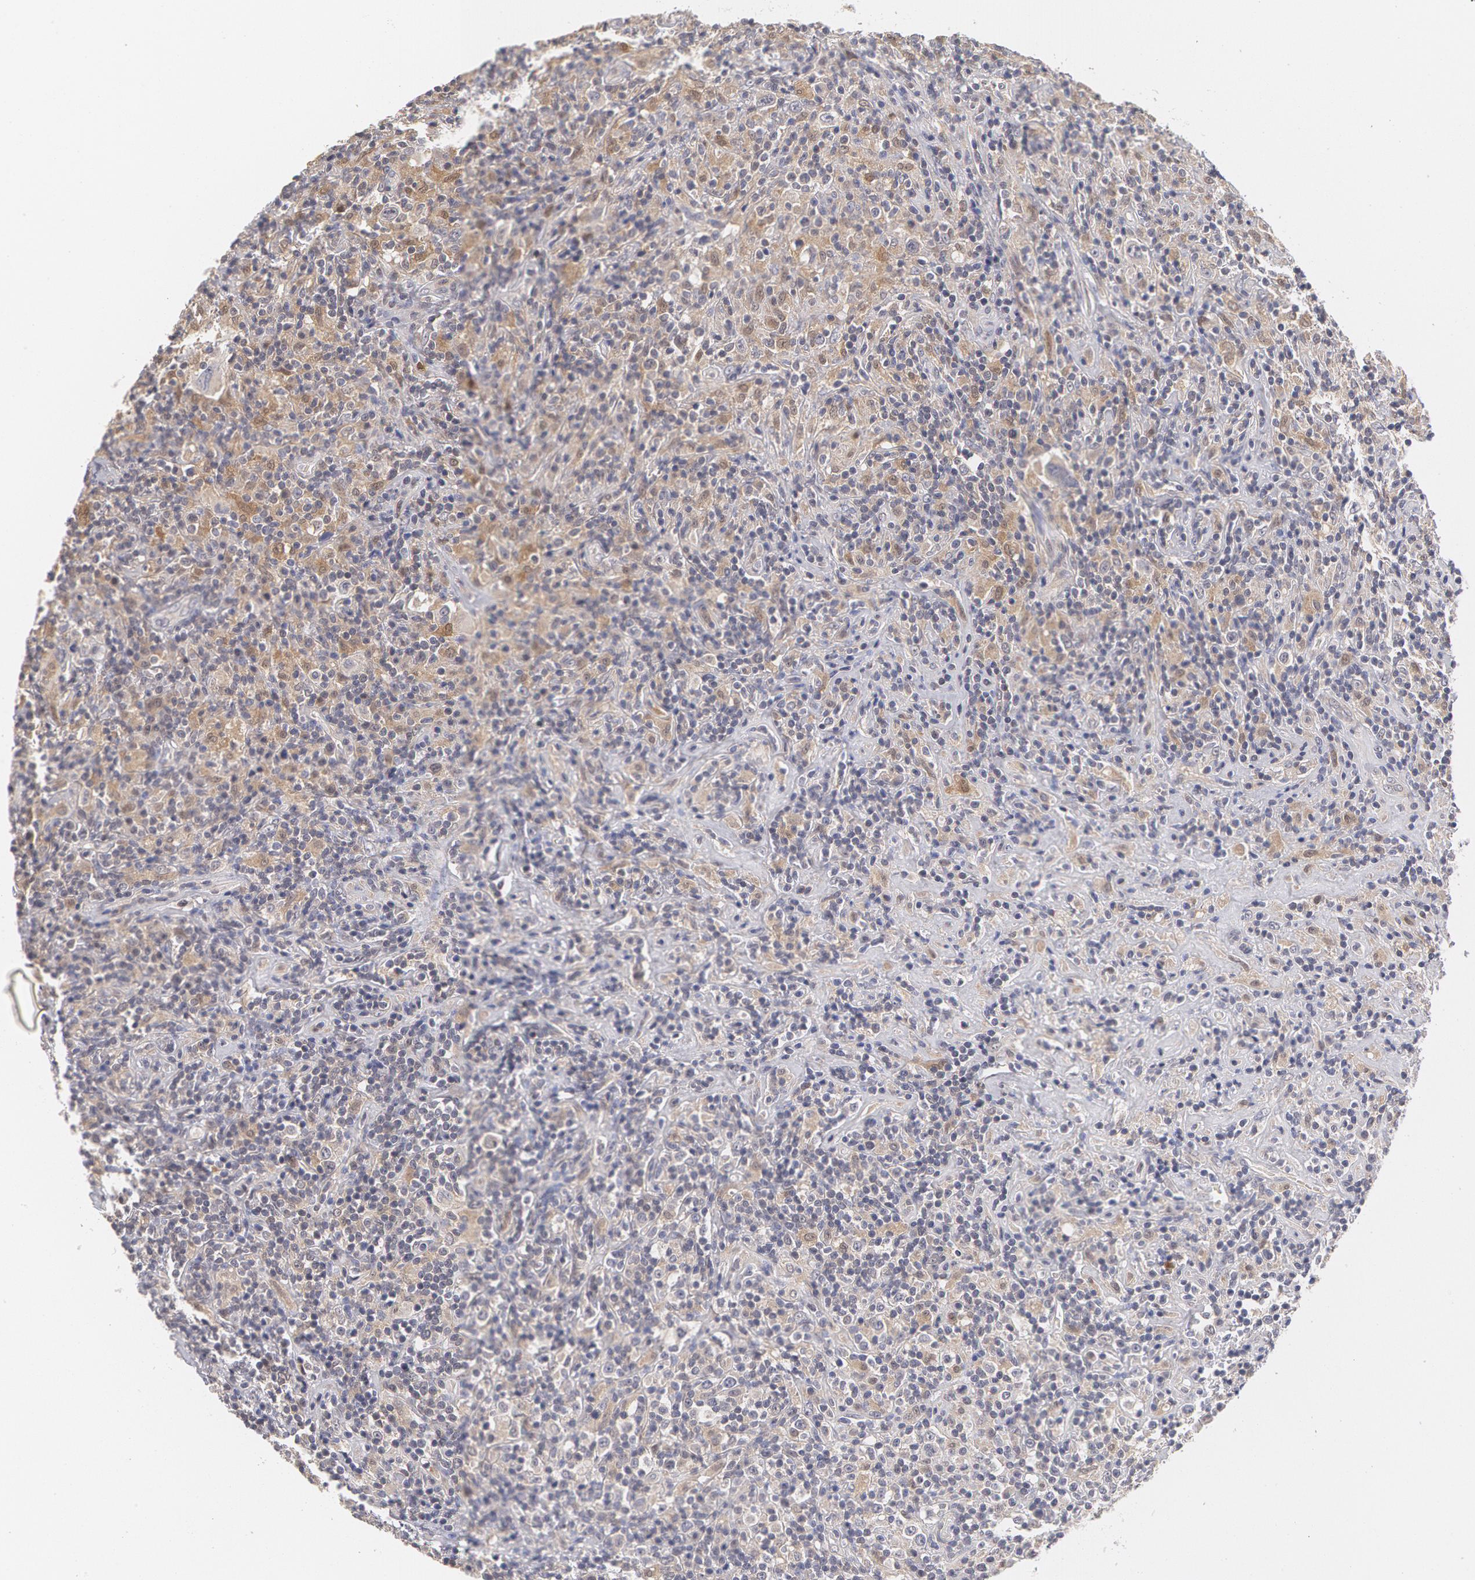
{"staining": {"intensity": "negative", "quantity": "none", "location": "none"}, "tissue": "lymphoma", "cell_type": "Tumor cells", "image_type": "cancer", "snomed": [{"axis": "morphology", "description": "Hodgkin's disease, NOS"}, {"axis": "topography", "description": "Lymph node"}], "caption": "Histopathology image shows no protein staining in tumor cells of lymphoma tissue.", "gene": "TXNRD1", "patient": {"sex": "male", "age": 46}}